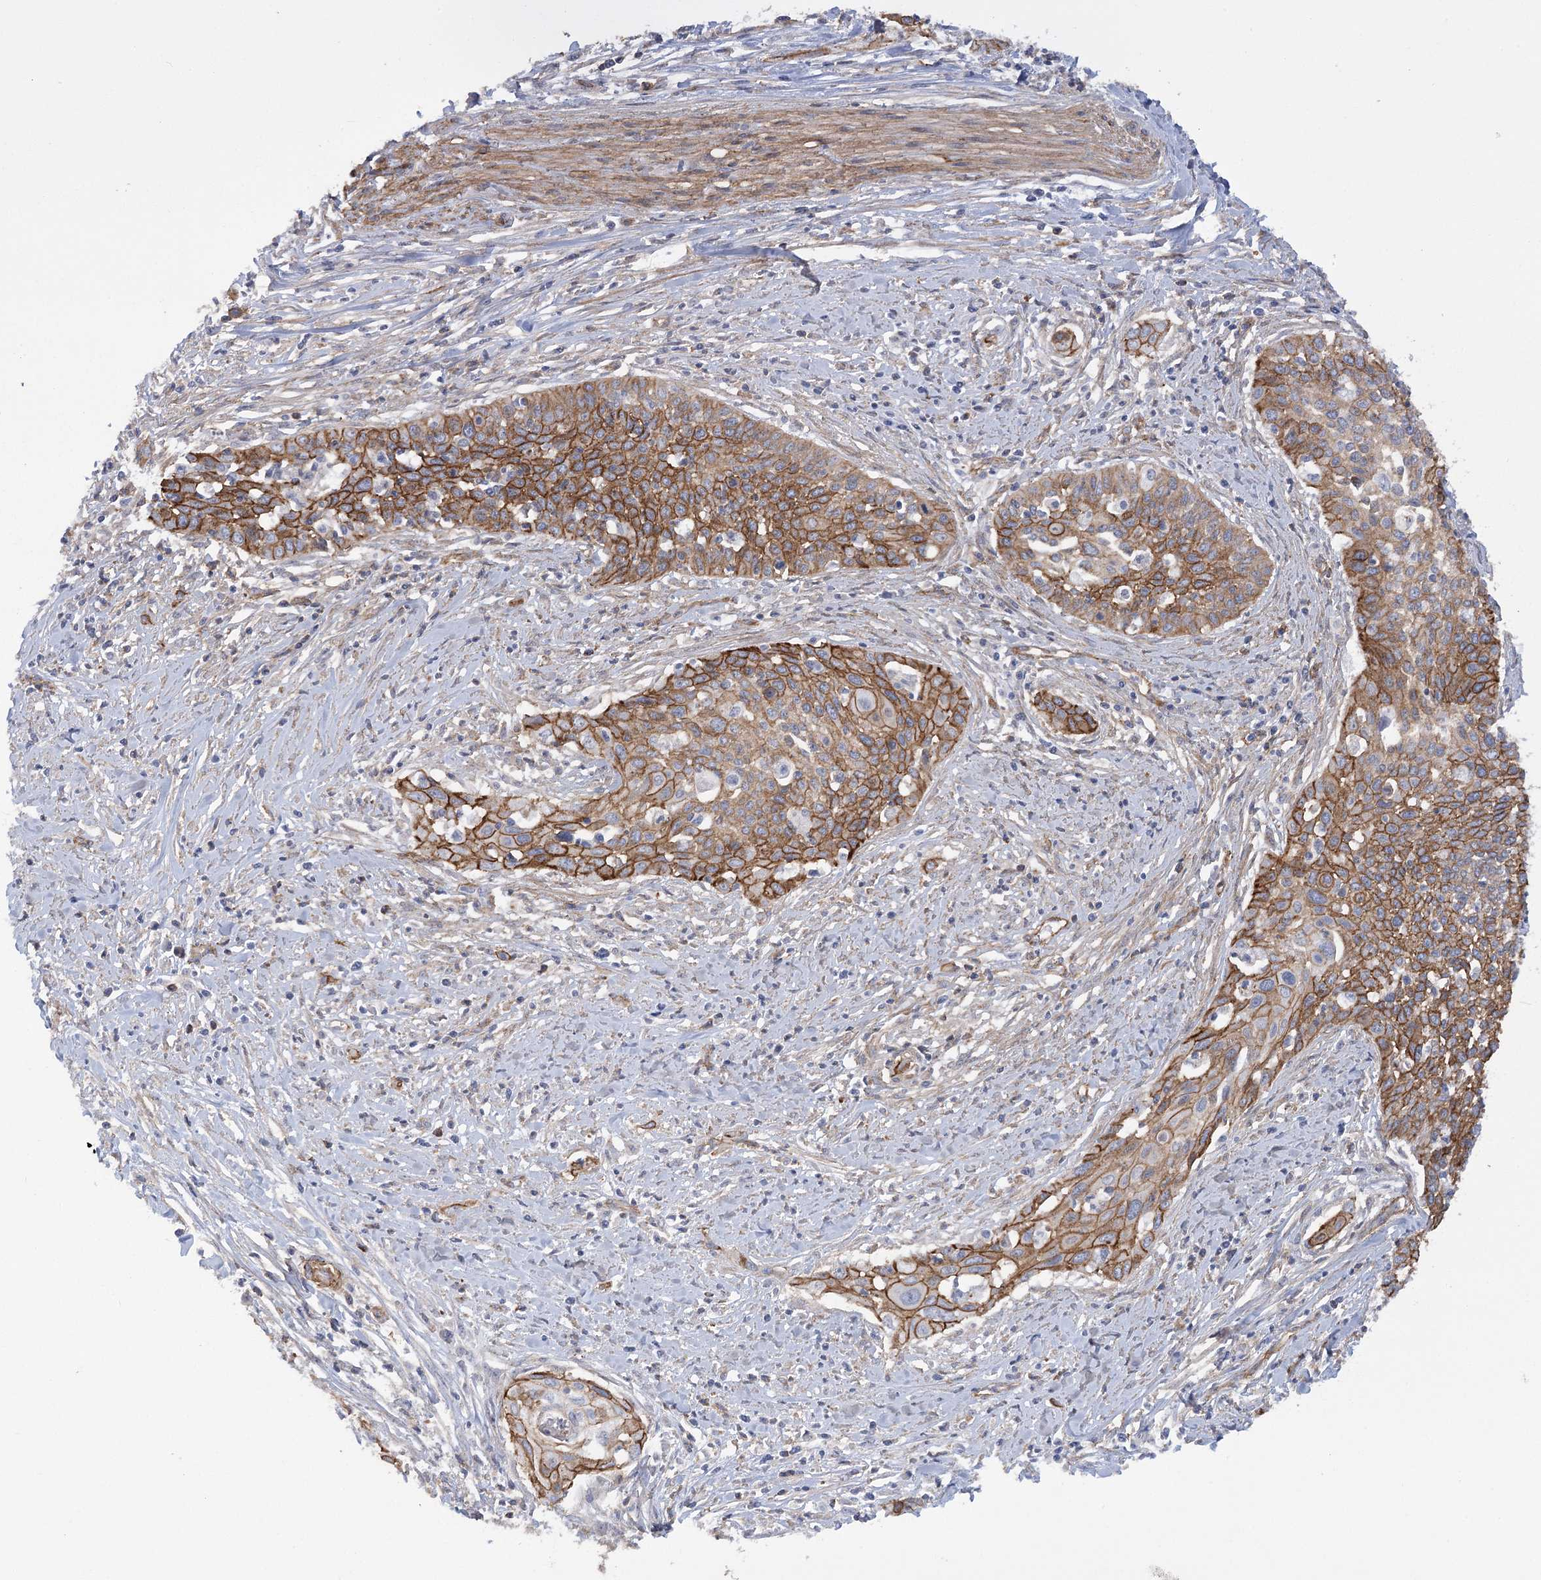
{"staining": {"intensity": "moderate", "quantity": ">75%", "location": "cytoplasmic/membranous"}, "tissue": "cervical cancer", "cell_type": "Tumor cells", "image_type": "cancer", "snomed": [{"axis": "morphology", "description": "Squamous cell carcinoma, NOS"}, {"axis": "topography", "description": "Cervix"}], "caption": "A brown stain highlights moderate cytoplasmic/membranous staining of a protein in human cervical cancer (squamous cell carcinoma) tumor cells.", "gene": "SYNPO2", "patient": {"sex": "female", "age": 34}}